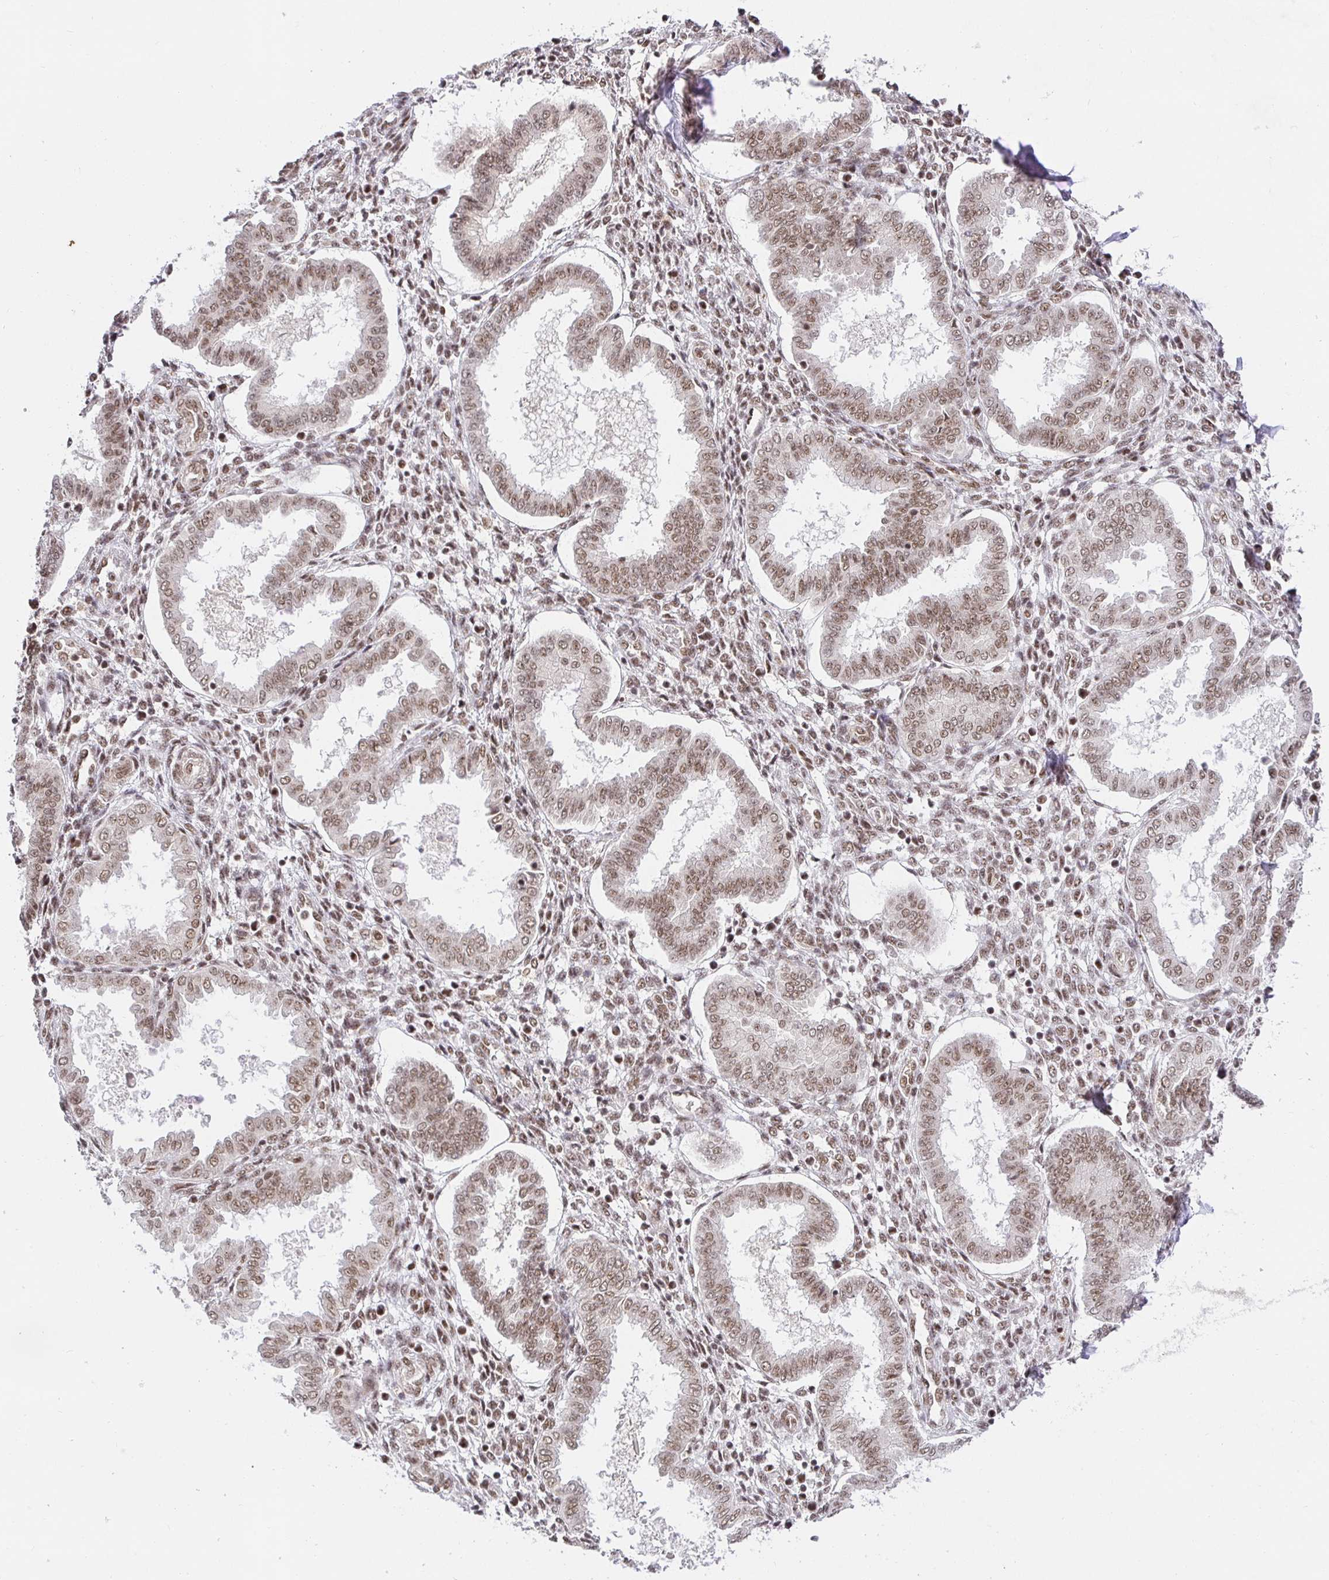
{"staining": {"intensity": "moderate", "quantity": ">75%", "location": "nuclear"}, "tissue": "endometrium", "cell_type": "Cells in endometrial stroma", "image_type": "normal", "snomed": [{"axis": "morphology", "description": "Normal tissue, NOS"}, {"axis": "topography", "description": "Endometrium"}], "caption": "Protein staining of unremarkable endometrium exhibits moderate nuclear positivity in about >75% of cells in endometrial stroma. The staining was performed using DAB to visualize the protein expression in brown, while the nuclei were stained in blue with hematoxylin (Magnification: 20x).", "gene": "USF1", "patient": {"sex": "female", "age": 24}}